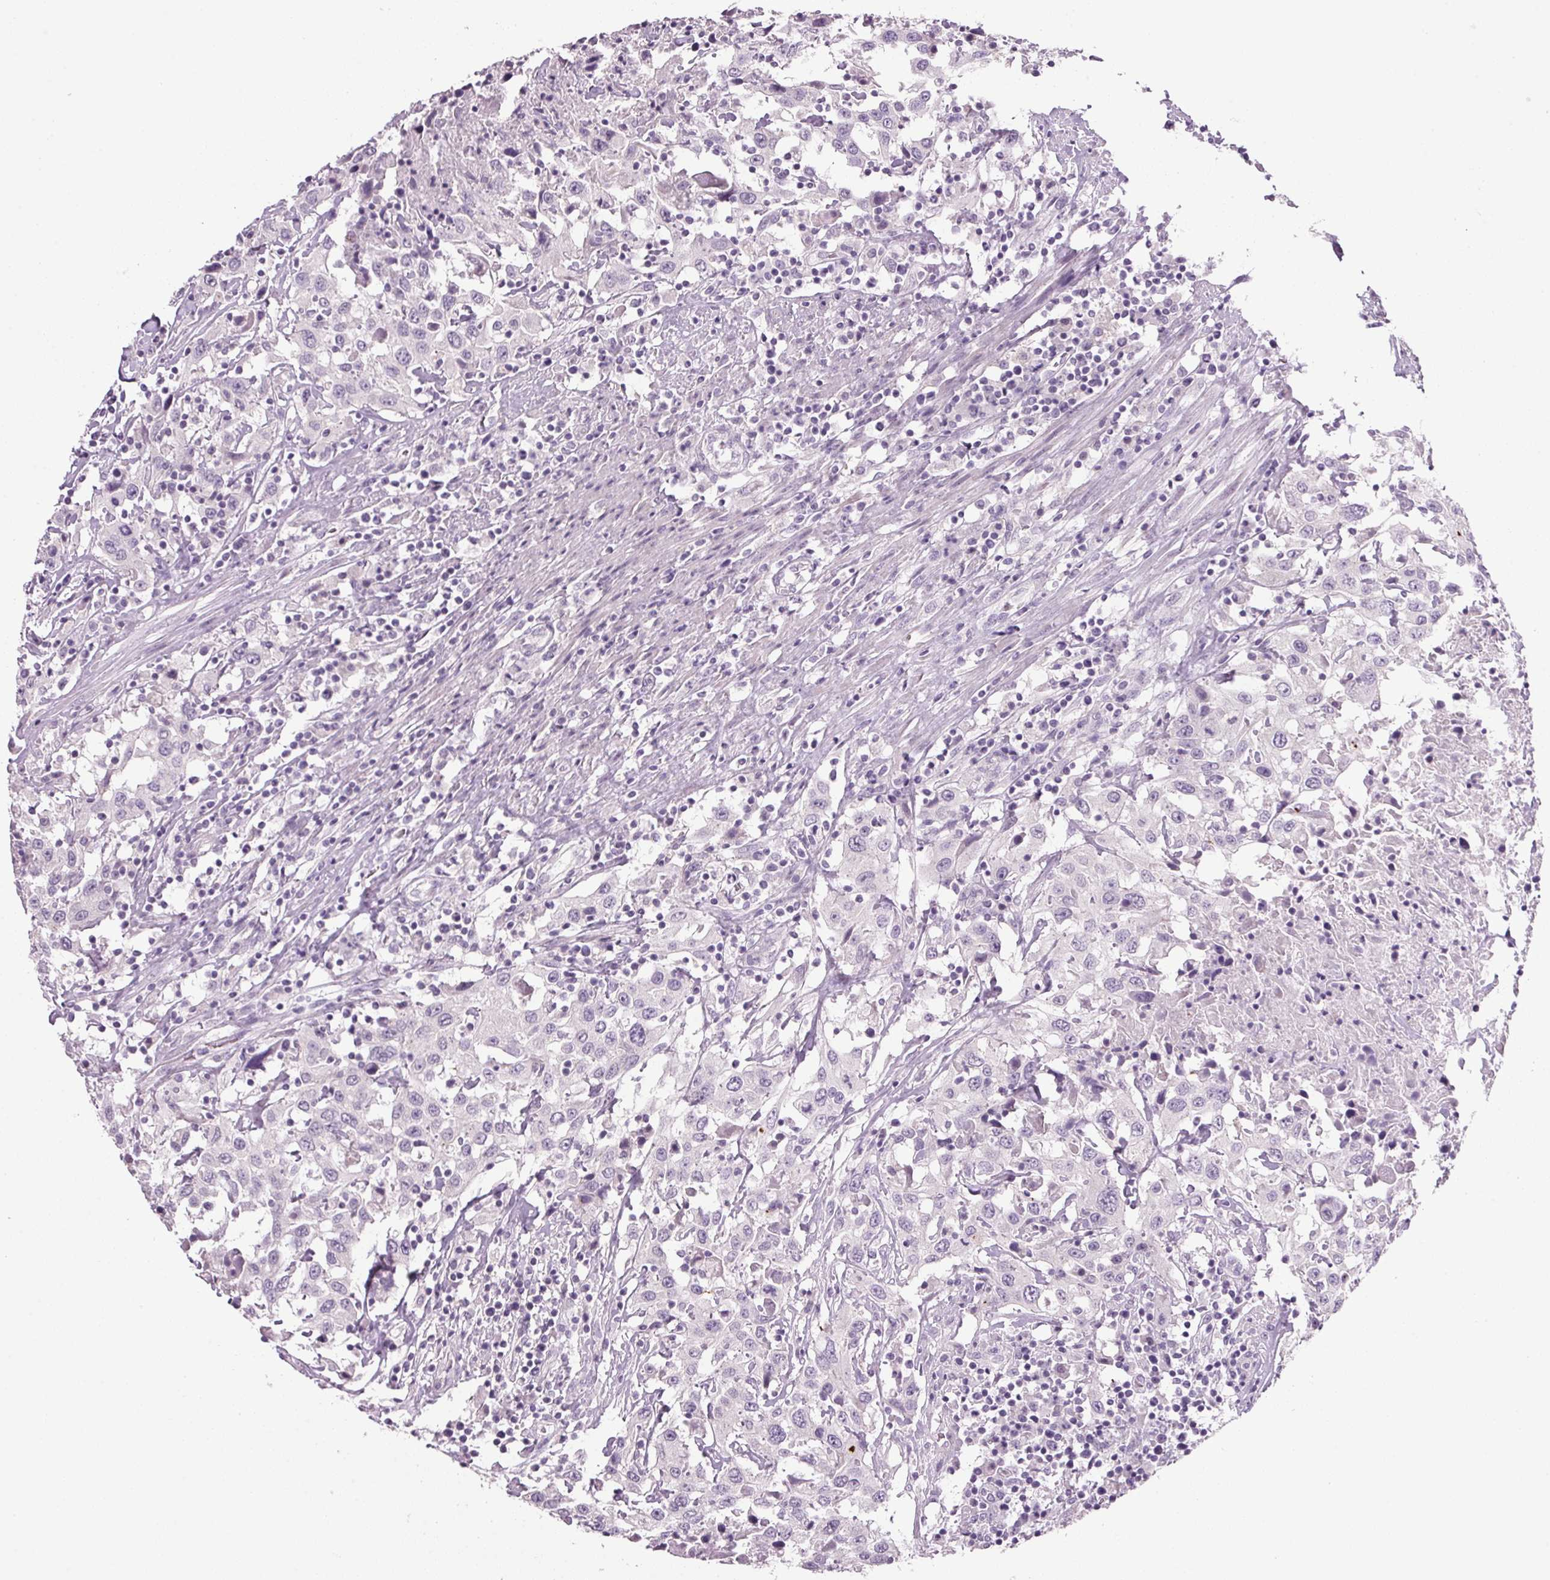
{"staining": {"intensity": "negative", "quantity": "none", "location": "none"}, "tissue": "urothelial cancer", "cell_type": "Tumor cells", "image_type": "cancer", "snomed": [{"axis": "morphology", "description": "Urothelial carcinoma, High grade"}, {"axis": "topography", "description": "Urinary bladder"}], "caption": "DAB immunohistochemical staining of urothelial carcinoma (high-grade) displays no significant expression in tumor cells.", "gene": "PPP1R1A", "patient": {"sex": "male", "age": 61}}